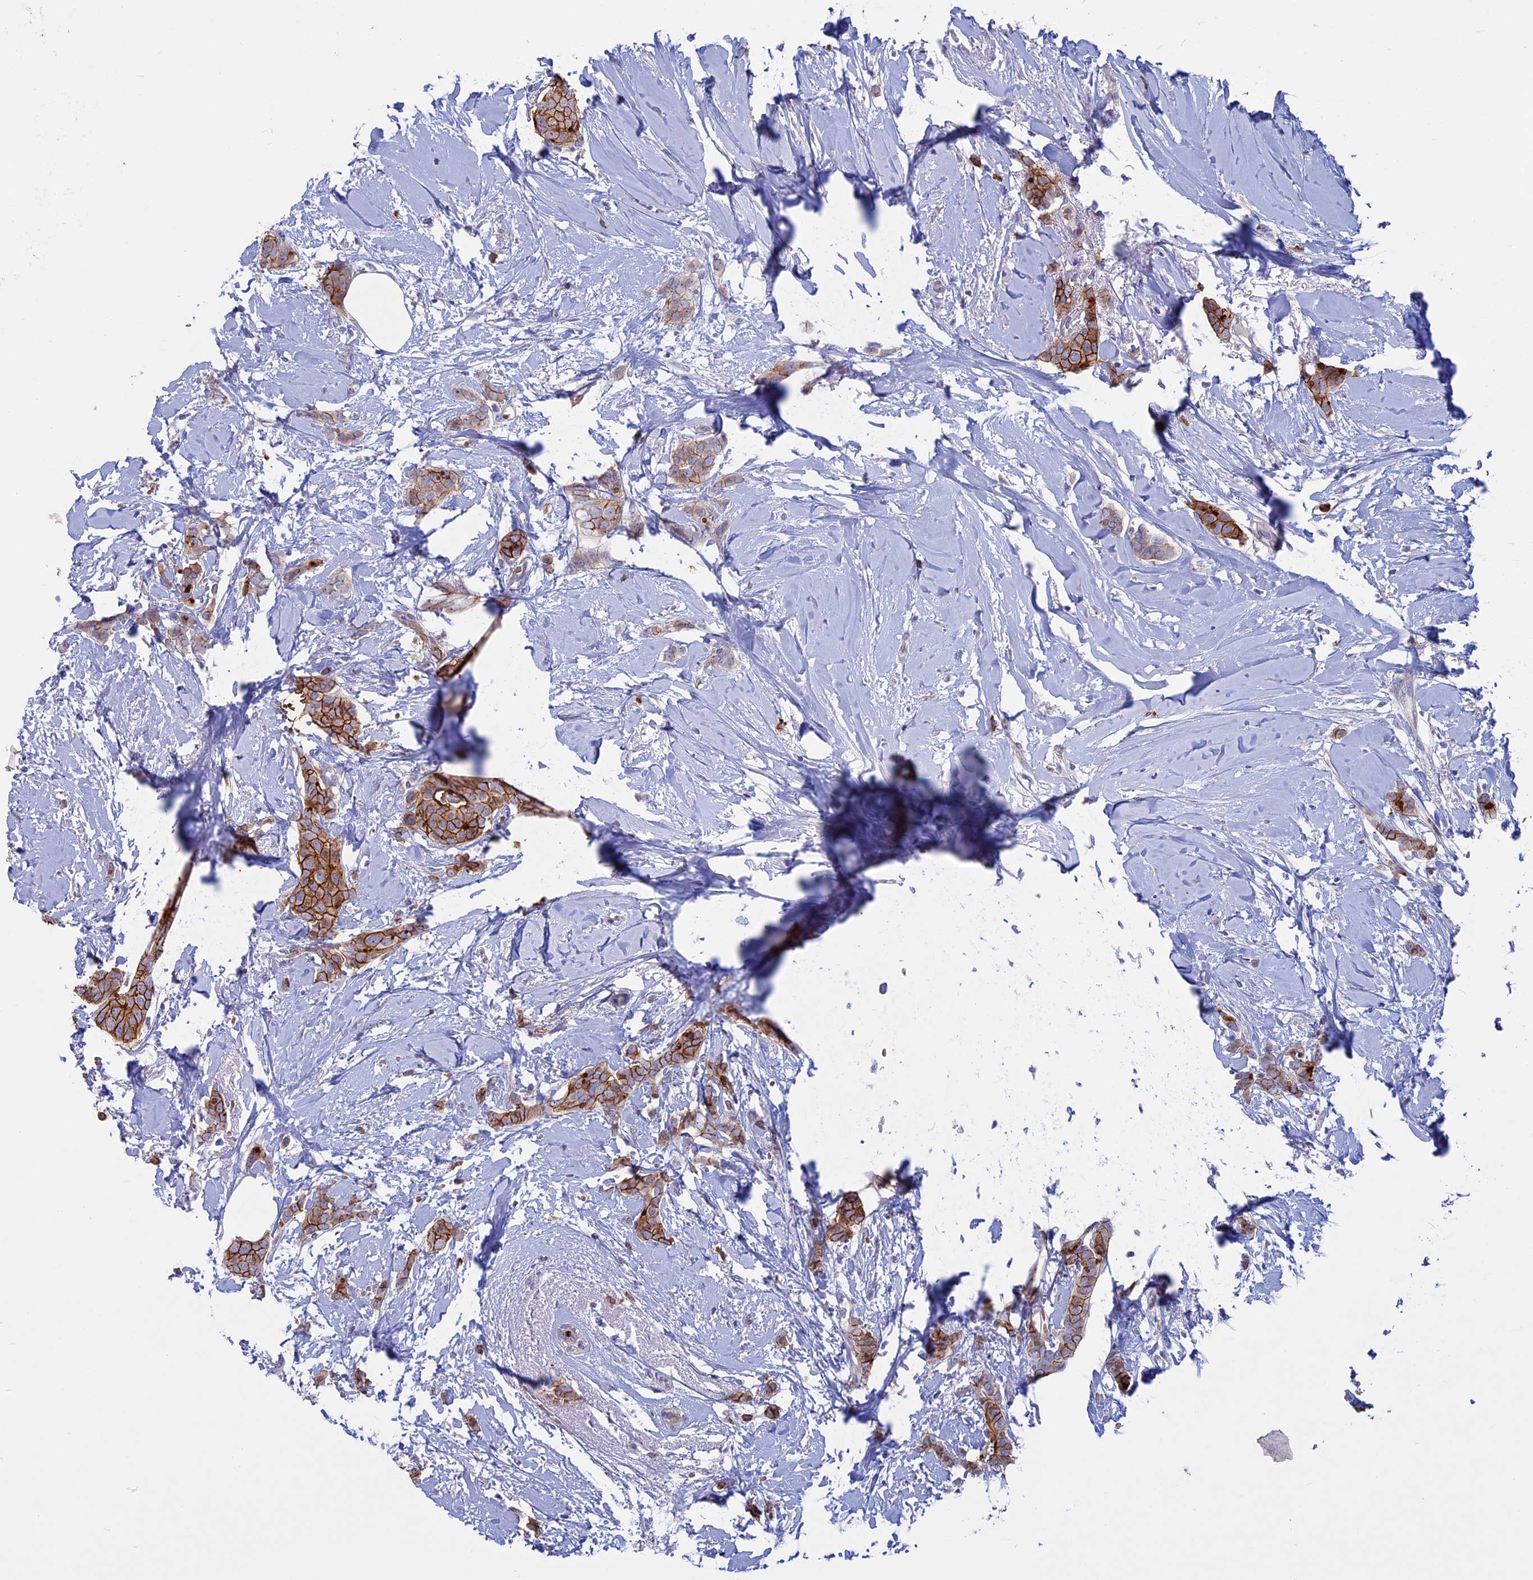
{"staining": {"intensity": "strong", "quantity": "25%-75%", "location": "cytoplasmic/membranous"}, "tissue": "breast cancer", "cell_type": "Tumor cells", "image_type": "cancer", "snomed": [{"axis": "morphology", "description": "Duct carcinoma"}, {"axis": "topography", "description": "Breast"}], "caption": "Breast cancer stained with a protein marker displays strong staining in tumor cells.", "gene": "SLC2A6", "patient": {"sex": "female", "age": 72}}